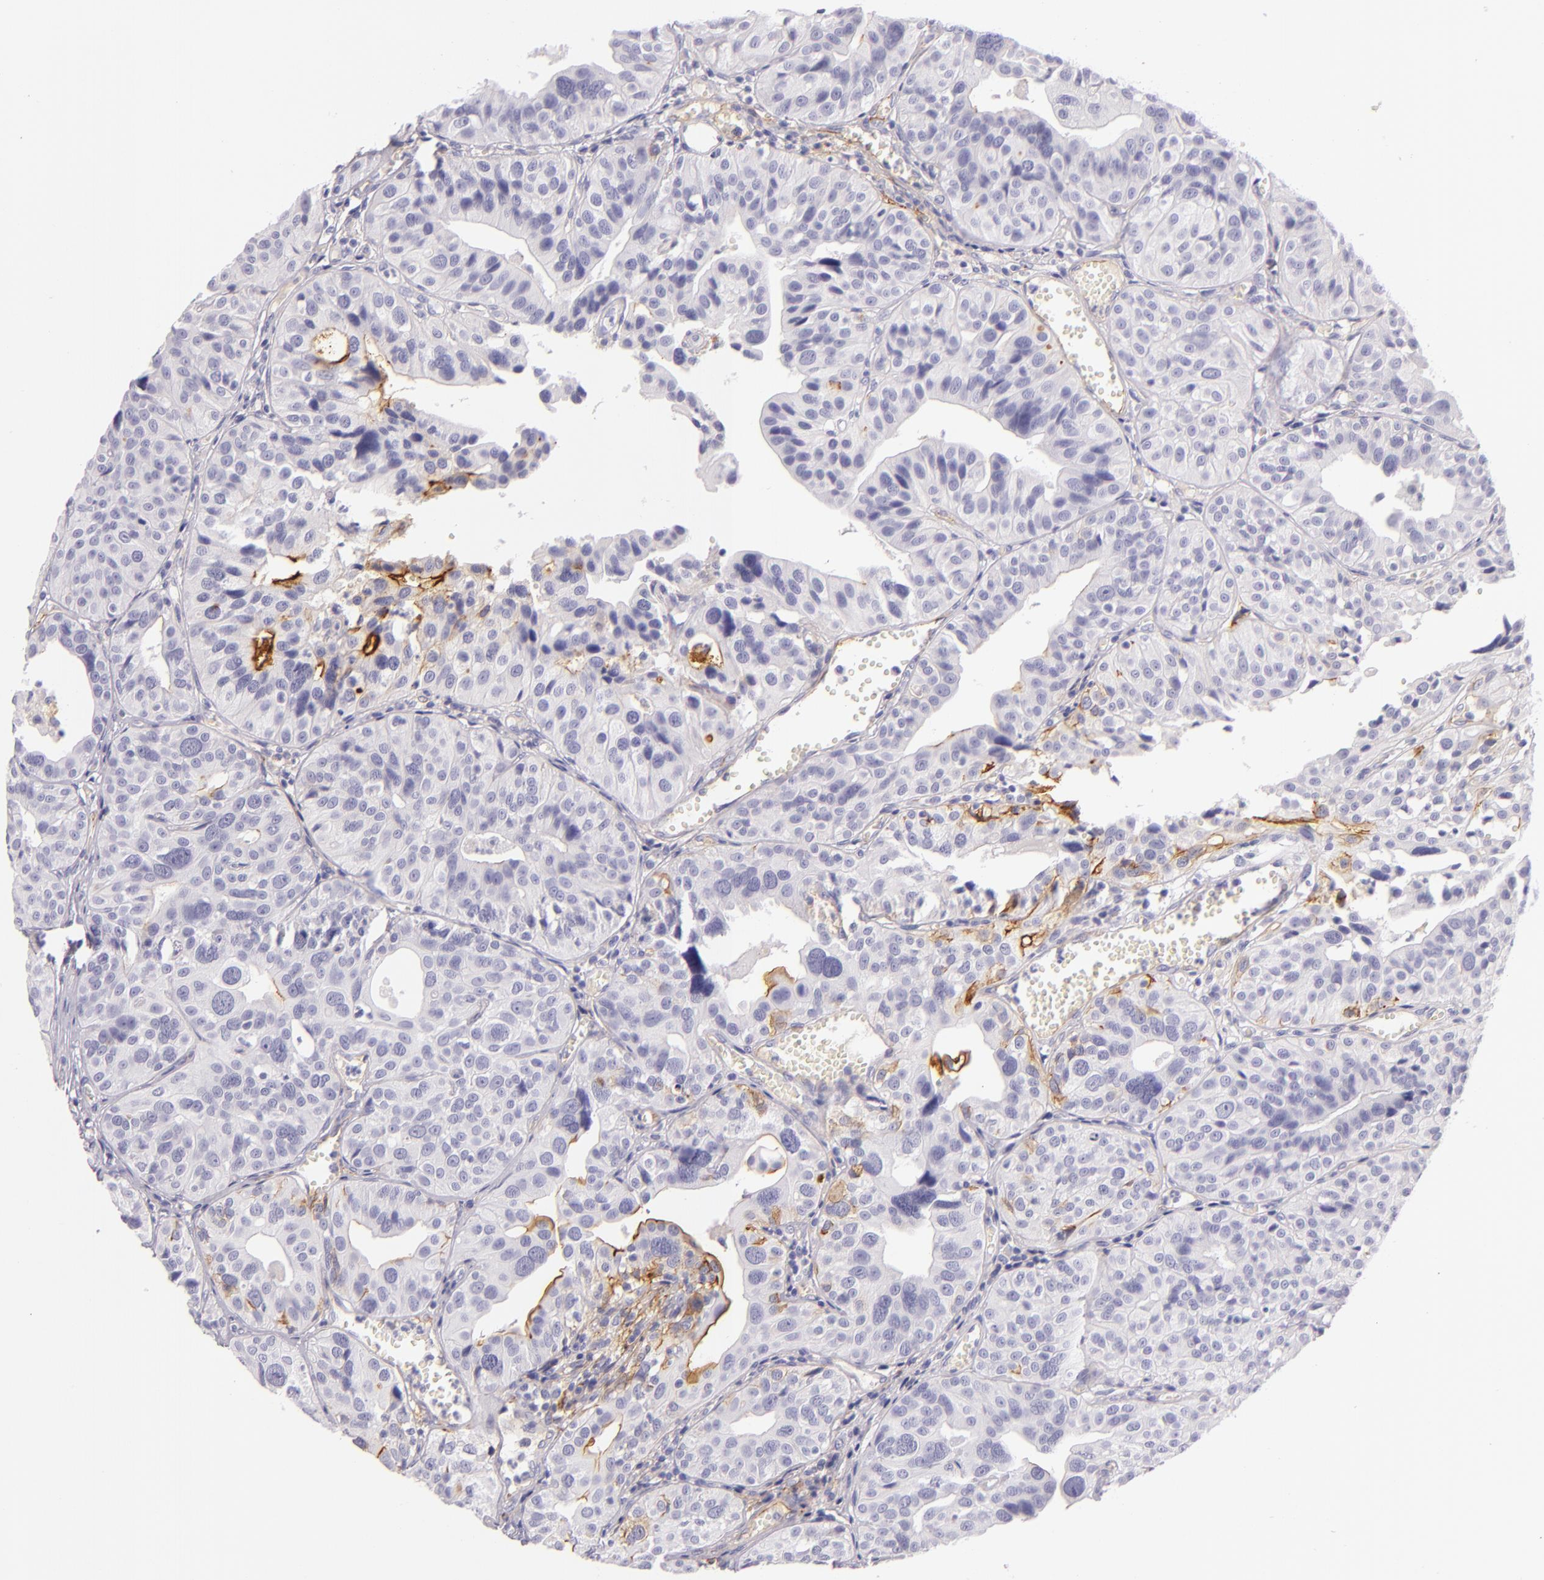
{"staining": {"intensity": "weak", "quantity": "<25%", "location": "cytoplasmic/membranous"}, "tissue": "urothelial cancer", "cell_type": "Tumor cells", "image_type": "cancer", "snomed": [{"axis": "morphology", "description": "Urothelial carcinoma, High grade"}, {"axis": "topography", "description": "Urinary bladder"}], "caption": "Urothelial cancer was stained to show a protein in brown. There is no significant expression in tumor cells. (IHC, brightfield microscopy, high magnification).", "gene": "ICAM1", "patient": {"sex": "male", "age": 56}}